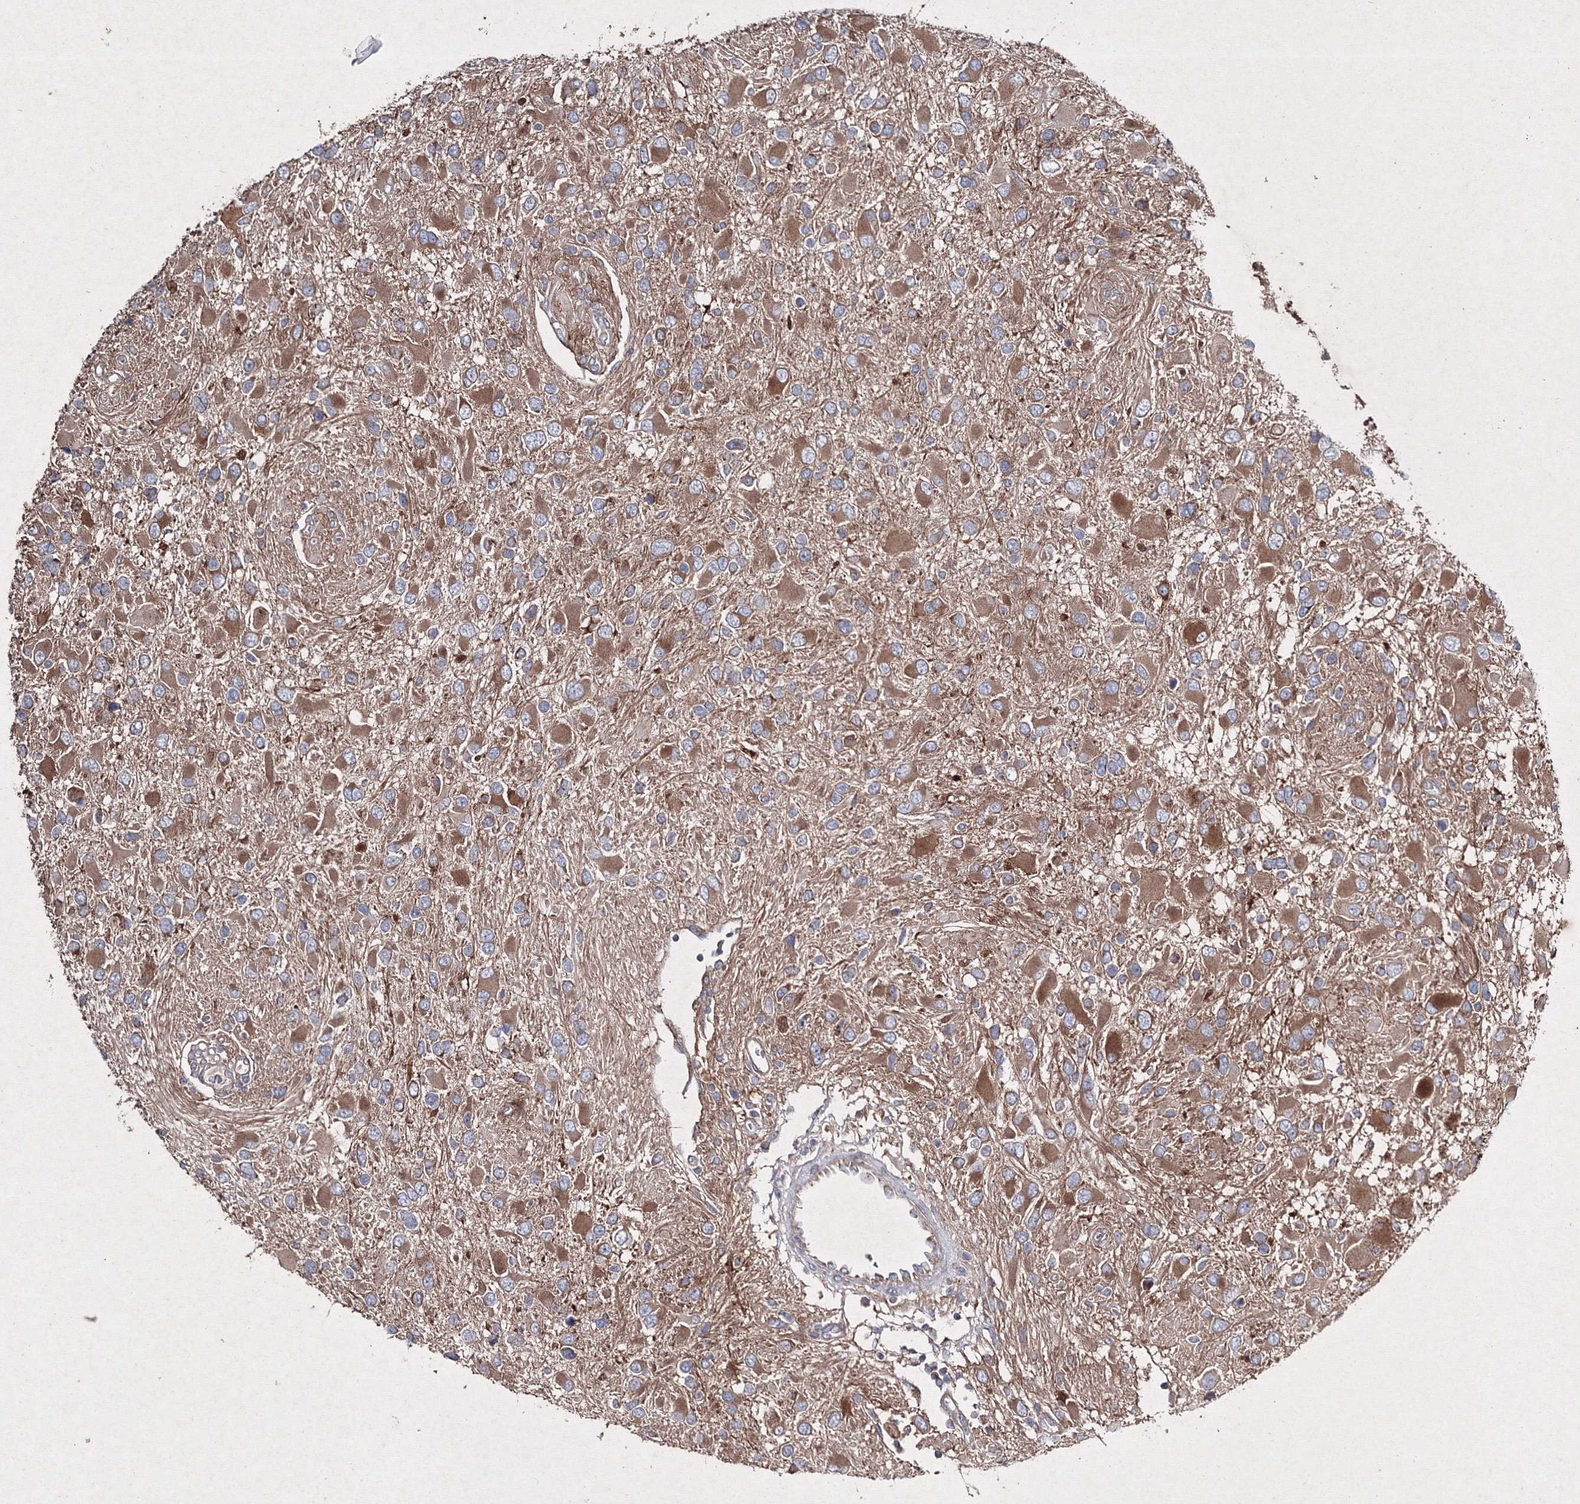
{"staining": {"intensity": "moderate", "quantity": ">75%", "location": "cytoplasmic/membranous"}, "tissue": "glioma", "cell_type": "Tumor cells", "image_type": "cancer", "snomed": [{"axis": "morphology", "description": "Glioma, malignant, High grade"}, {"axis": "topography", "description": "Brain"}], "caption": "DAB immunohistochemical staining of human glioma displays moderate cytoplasmic/membranous protein staining in approximately >75% of tumor cells. Ihc stains the protein of interest in brown and the nuclei are stained blue.", "gene": "GFM1", "patient": {"sex": "male", "age": 53}}